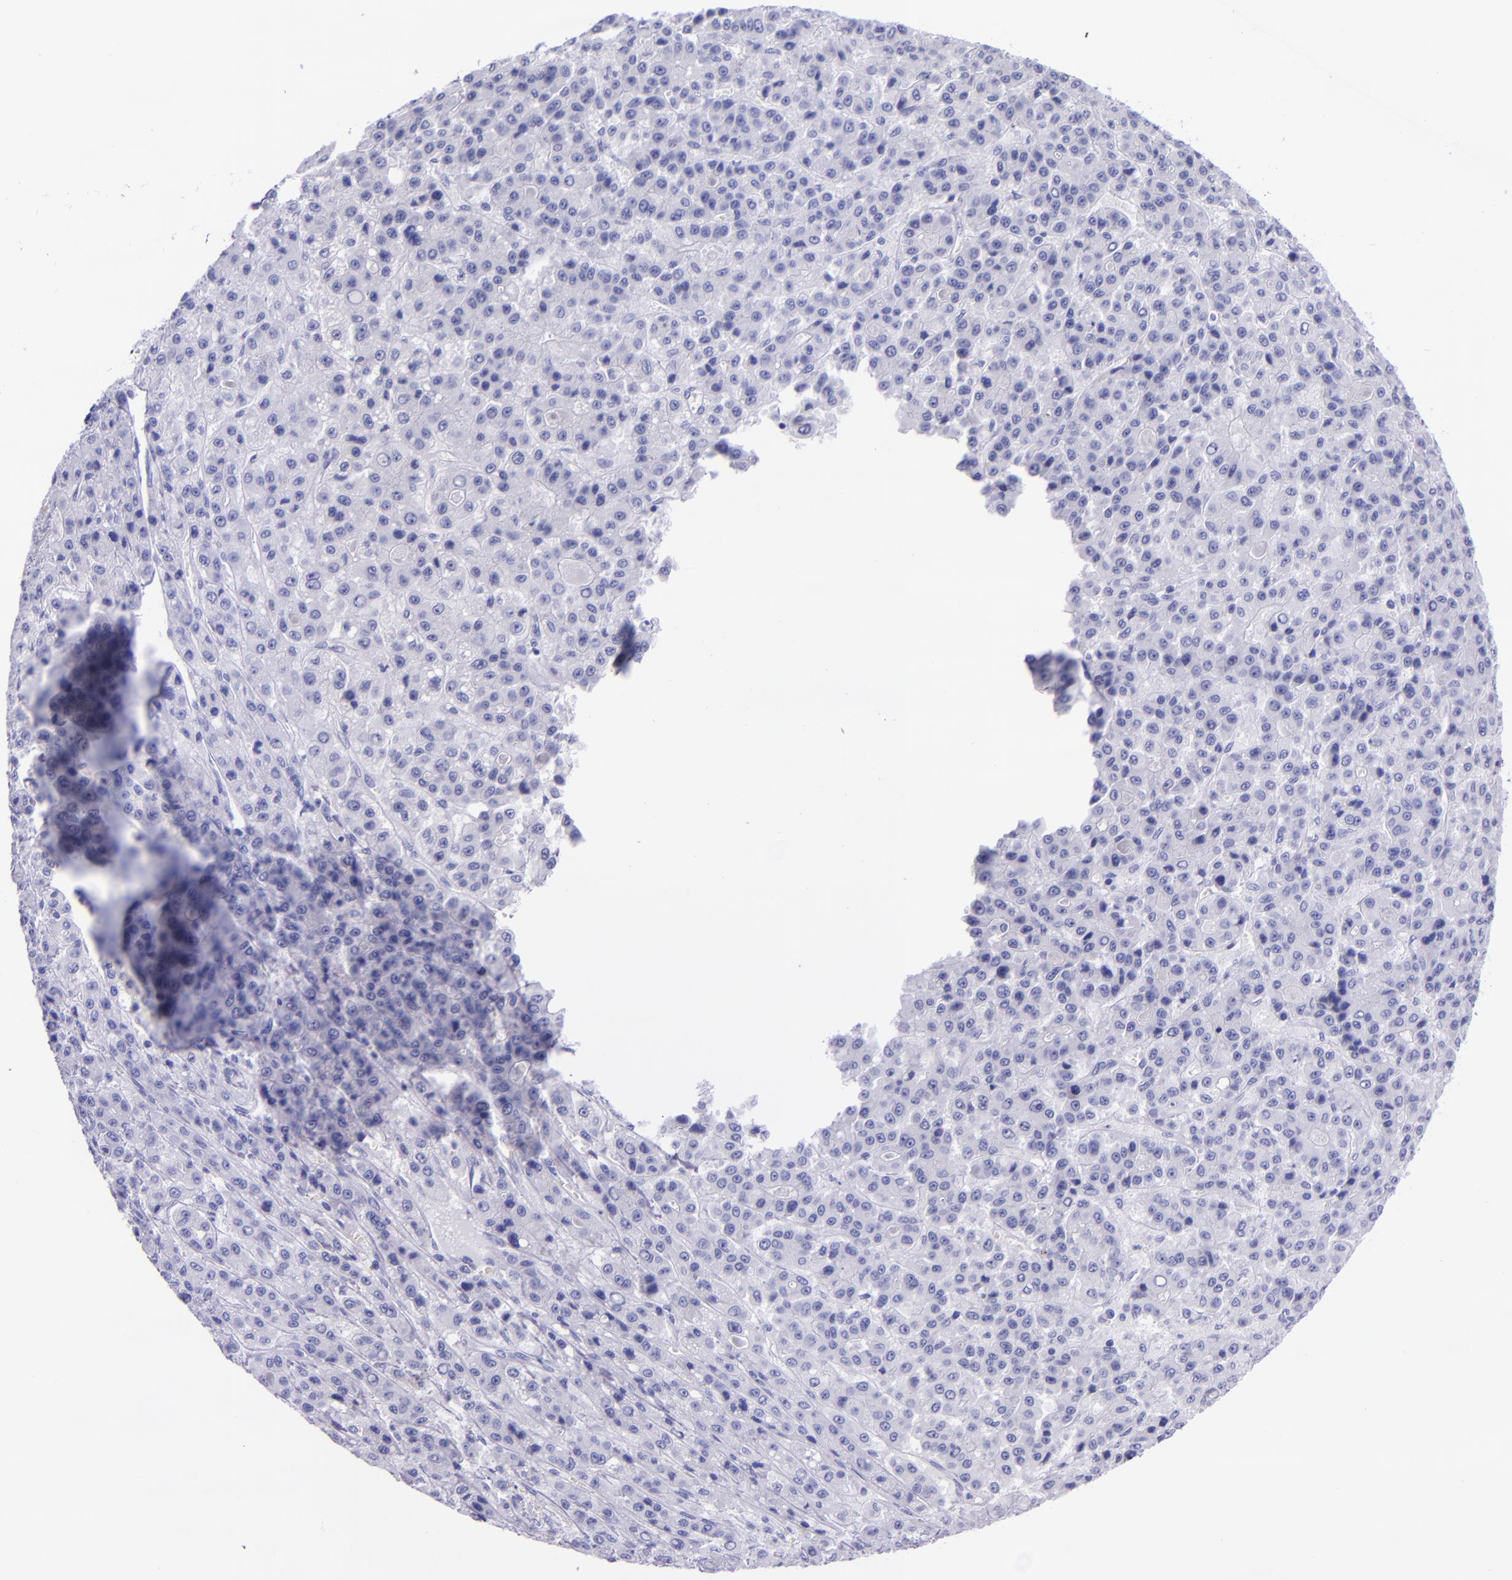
{"staining": {"intensity": "negative", "quantity": "none", "location": "none"}, "tissue": "liver cancer", "cell_type": "Tumor cells", "image_type": "cancer", "snomed": [{"axis": "morphology", "description": "Carcinoma, Hepatocellular, NOS"}, {"axis": "topography", "description": "Liver"}], "caption": "This is a image of immunohistochemistry staining of liver cancer, which shows no expression in tumor cells. (DAB immunohistochemistry (IHC), high magnification).", "gene": "MBP", "patient": {"sex": "male", "age": 70}}